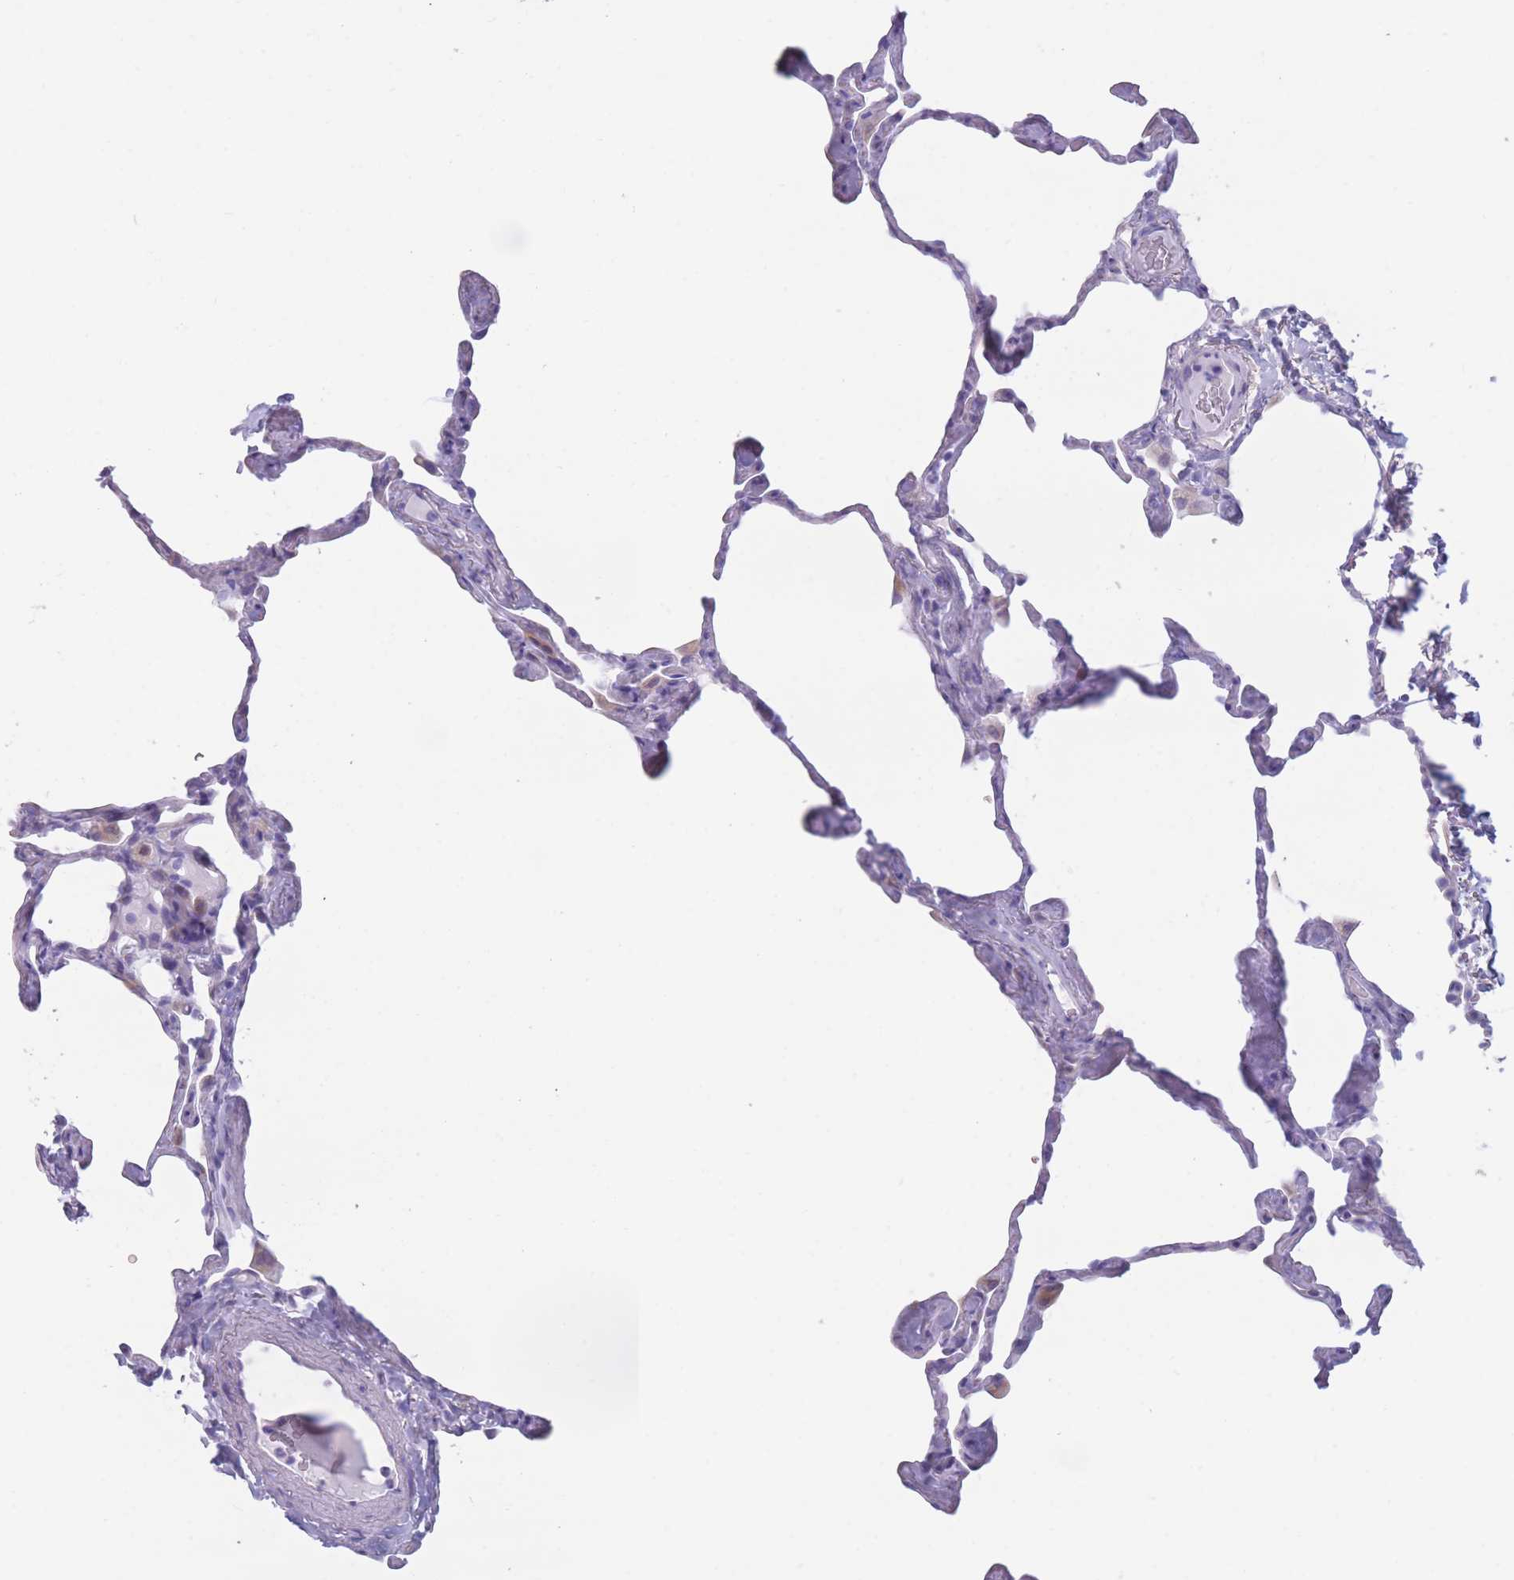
{"staining": {"intensity": "negative", "quantity": "none", "location": "none"}, "tissue": "lung", "cell_type": "Alveolar cells", "image_type": "normal", "snomed": [{"axis": "morphology", "description": "Normal tissue, NOS"}, {"axis": "topography", "description": "Lung"}], "caption": "Lung stained for a protein using IHC demonstrates no expression alveolar cells.", "gene": "COL27A1", "patient": {"sex": "male", "age": 65}}